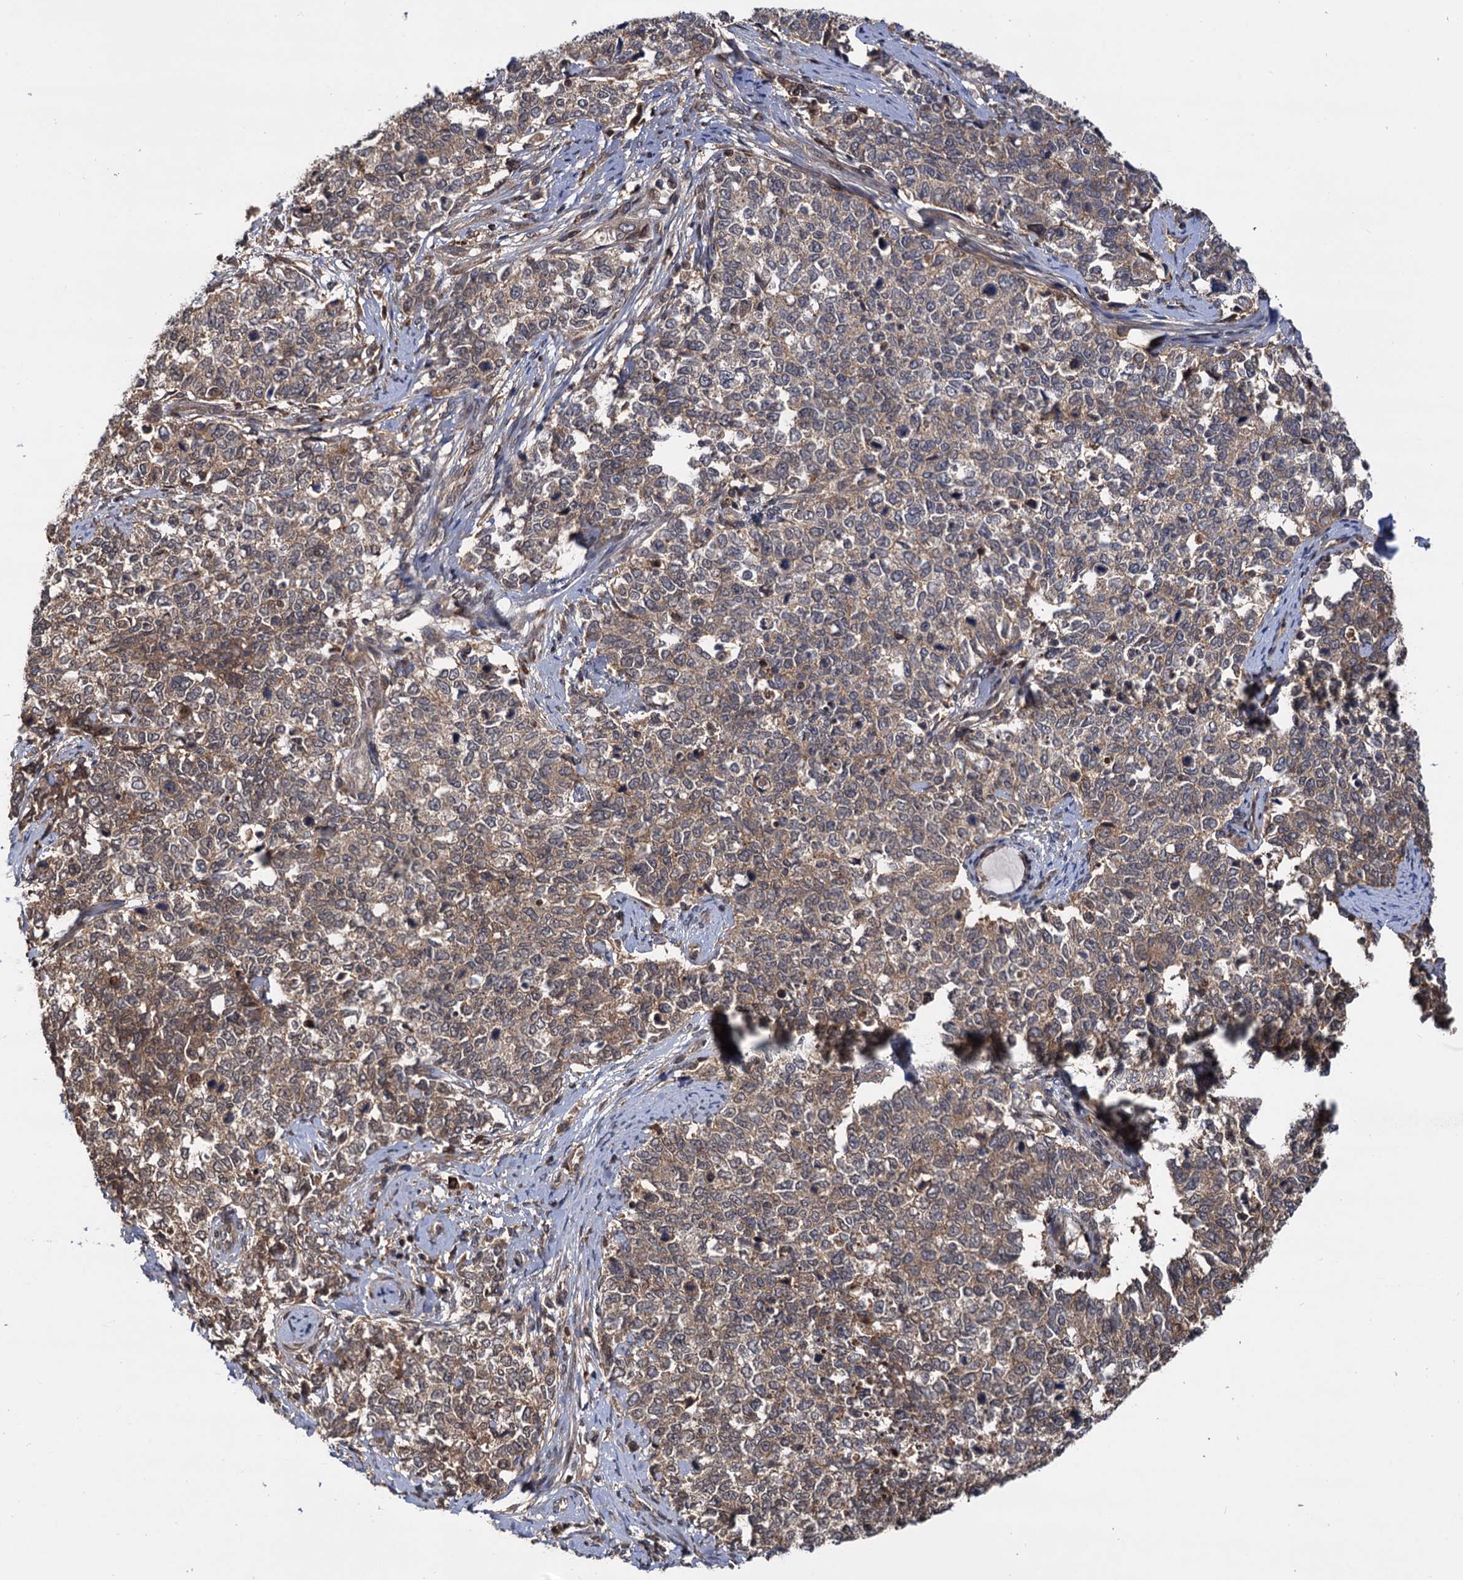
{"staining": {"intensity": "weak", "quantity": ">75%", "location": "cytoplasmic/membranous"}, "tissue": "cervical cancer", "cell_type": "Tumor cells", "image_type": "cancer", "snomed": [{"axis": "morphology", "description": "Squamous cell carcinoma, NOS"}, {"axis": "topography", "description": "Cervix"}], "caption": "Immunohistochemistry (DAB) staining of squamous cell carcinoma (cervical) reveals weak cytoplasmic/membranous protein staining in about >75% of tumor cells.", "gene": "SELENOP", "patient": {"sex": "female", "age": 63}}